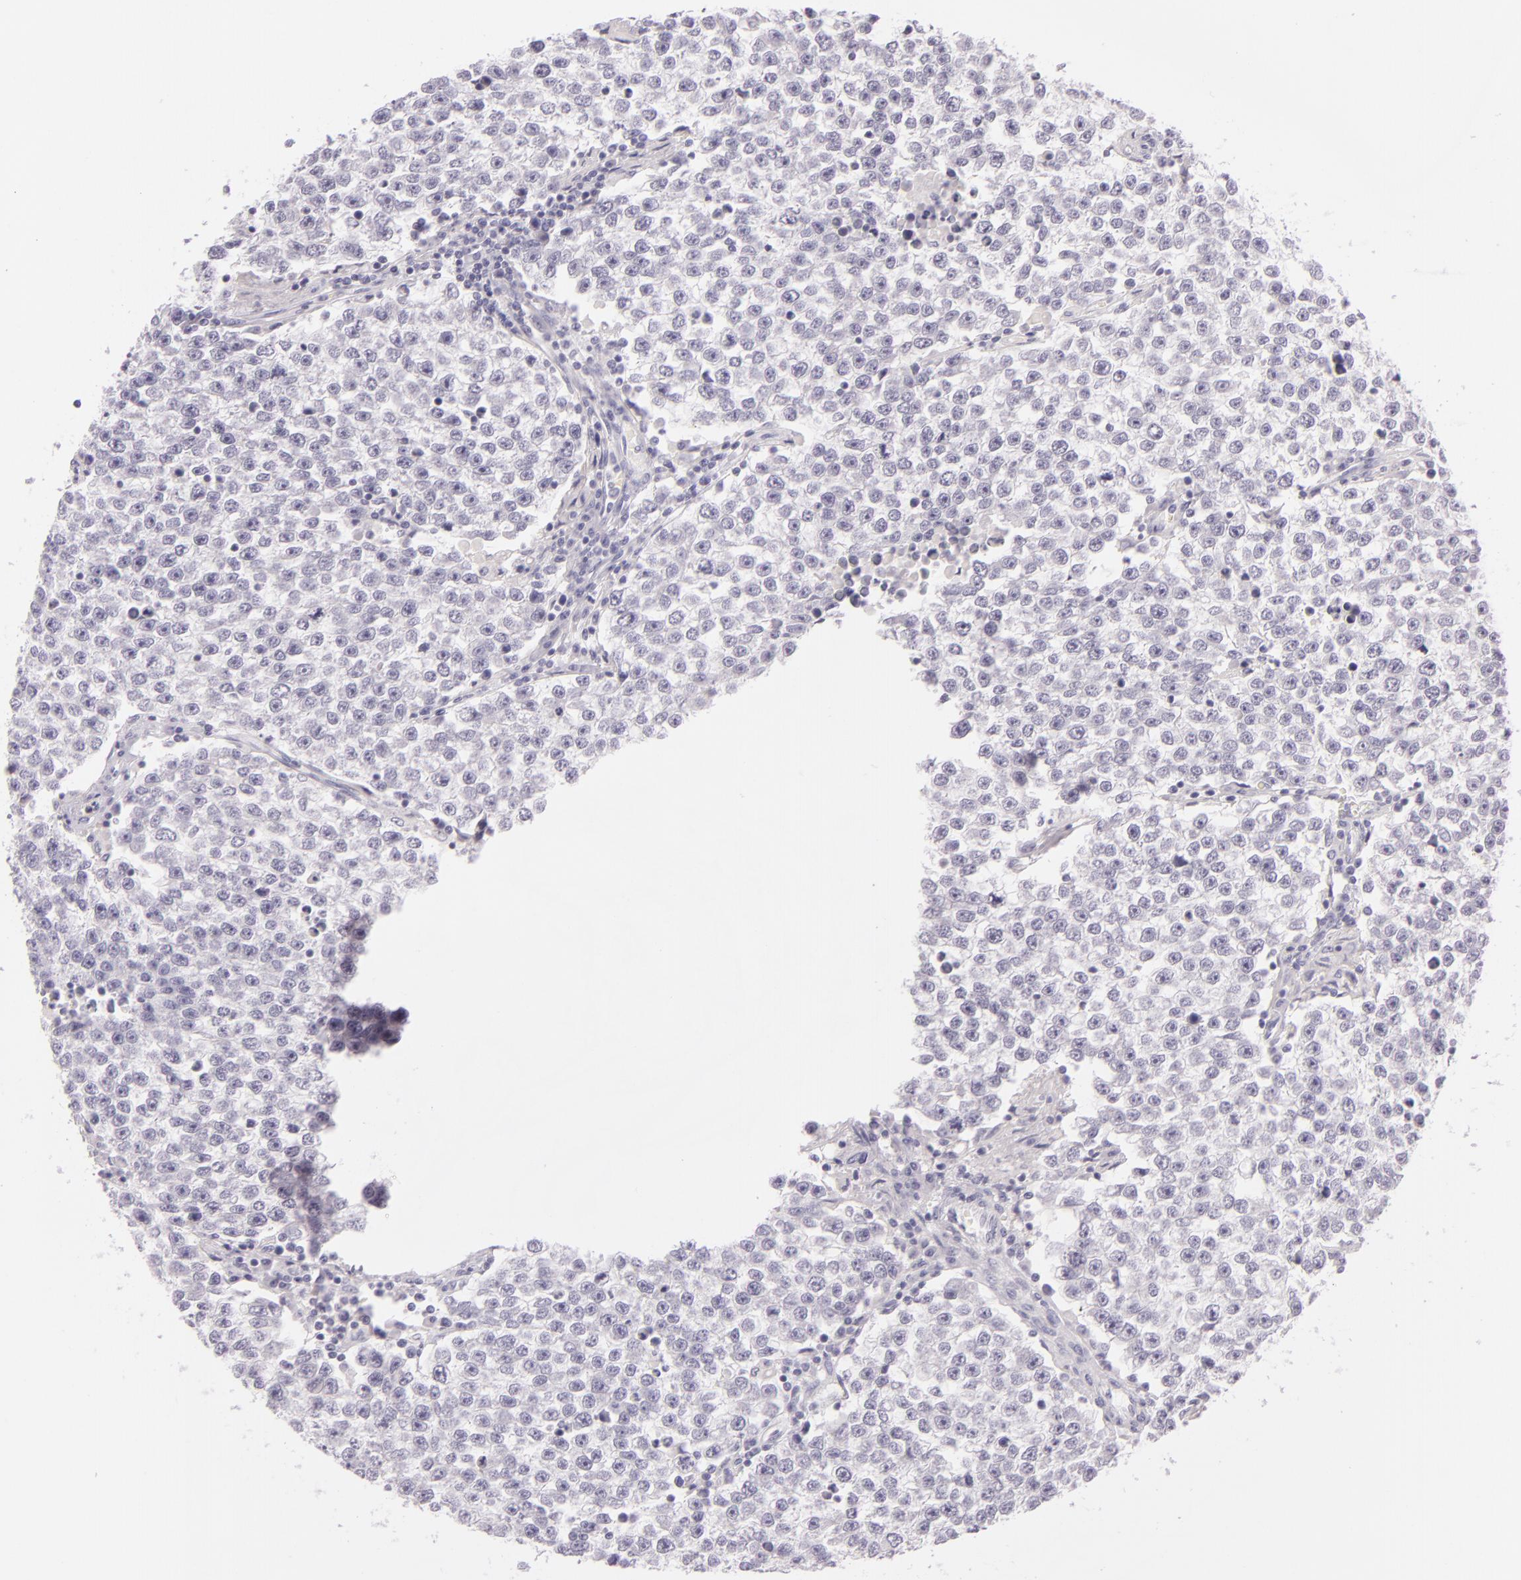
{"staining": {"intensity": "negative", "quantity": "none", "location": "none"}, "tissue": "testis cancer", "cell_type": "Tumor cells", "image_type": "cancer", "snomed": [{"axis": "morphology", "description": "Seminoma, NOS"}, {"axis": "topography", "description": "Testis"}], "caption": "DAB (3,3'-diaminobenzidine) immunohistochemical staining of human seminoma (testis) exhibits no significant expression in tumor cells.", "gene": "CBS", "patient": {"sex": "male", "age": 36}}